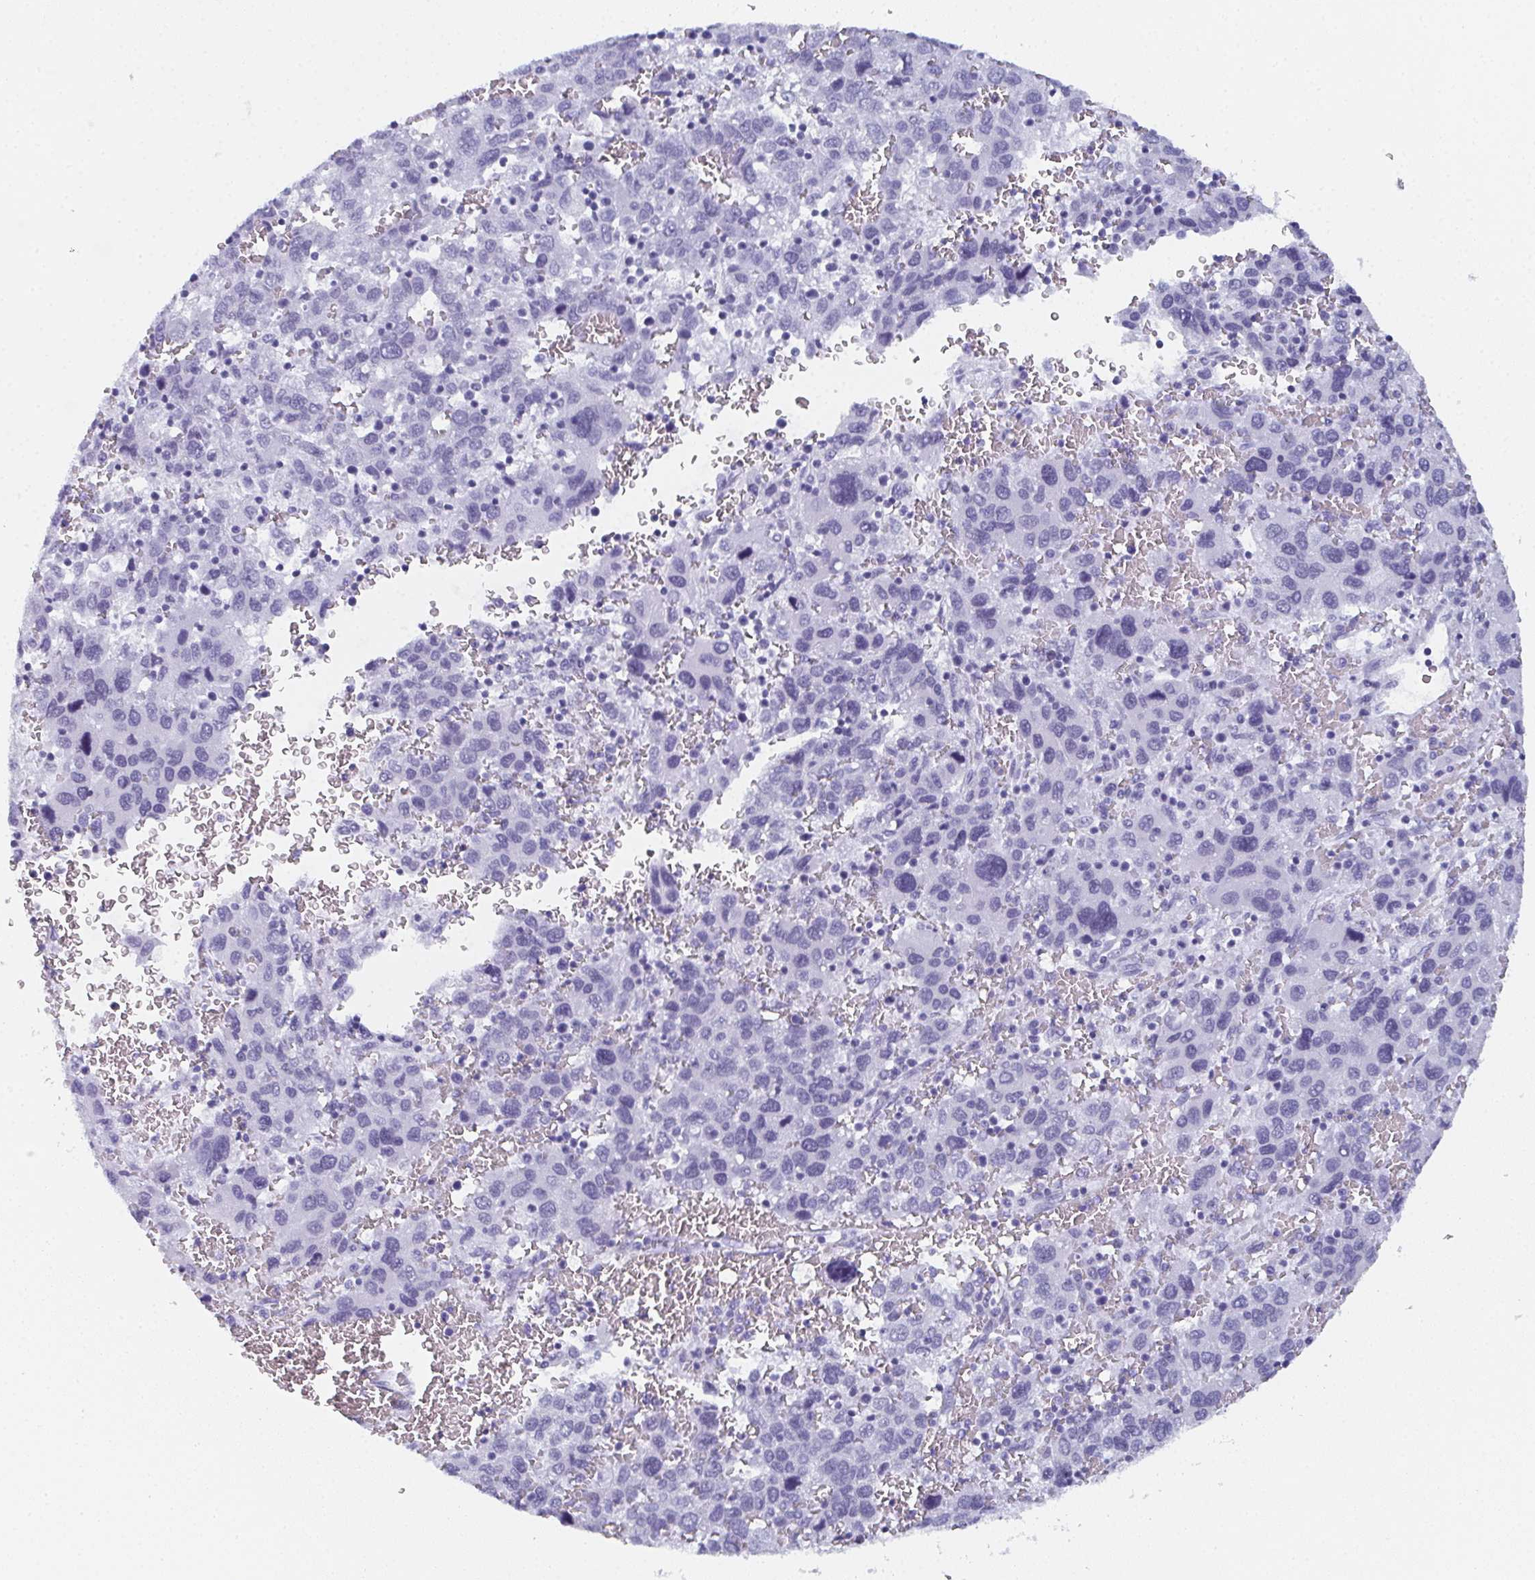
{"staining": {"intensity": "negative", "quantity": "none", "location": "none"}, "tissue": "liver cancer", "cell_type": "Tumor cells", "image_type": "cancer", "snomed": [{"axis": "morphology", "description": "Carcinoma, Hepatocellular, NOS"}, {"axis": "topography", "description": "Liver"}], "caption": "Immunohistochemical staining of human liver hepatocellular carcinoma exhibits no significant expression in tumor cells.", "gene": "PYCR3", "patient": {"sex": "male", "age": 69}}